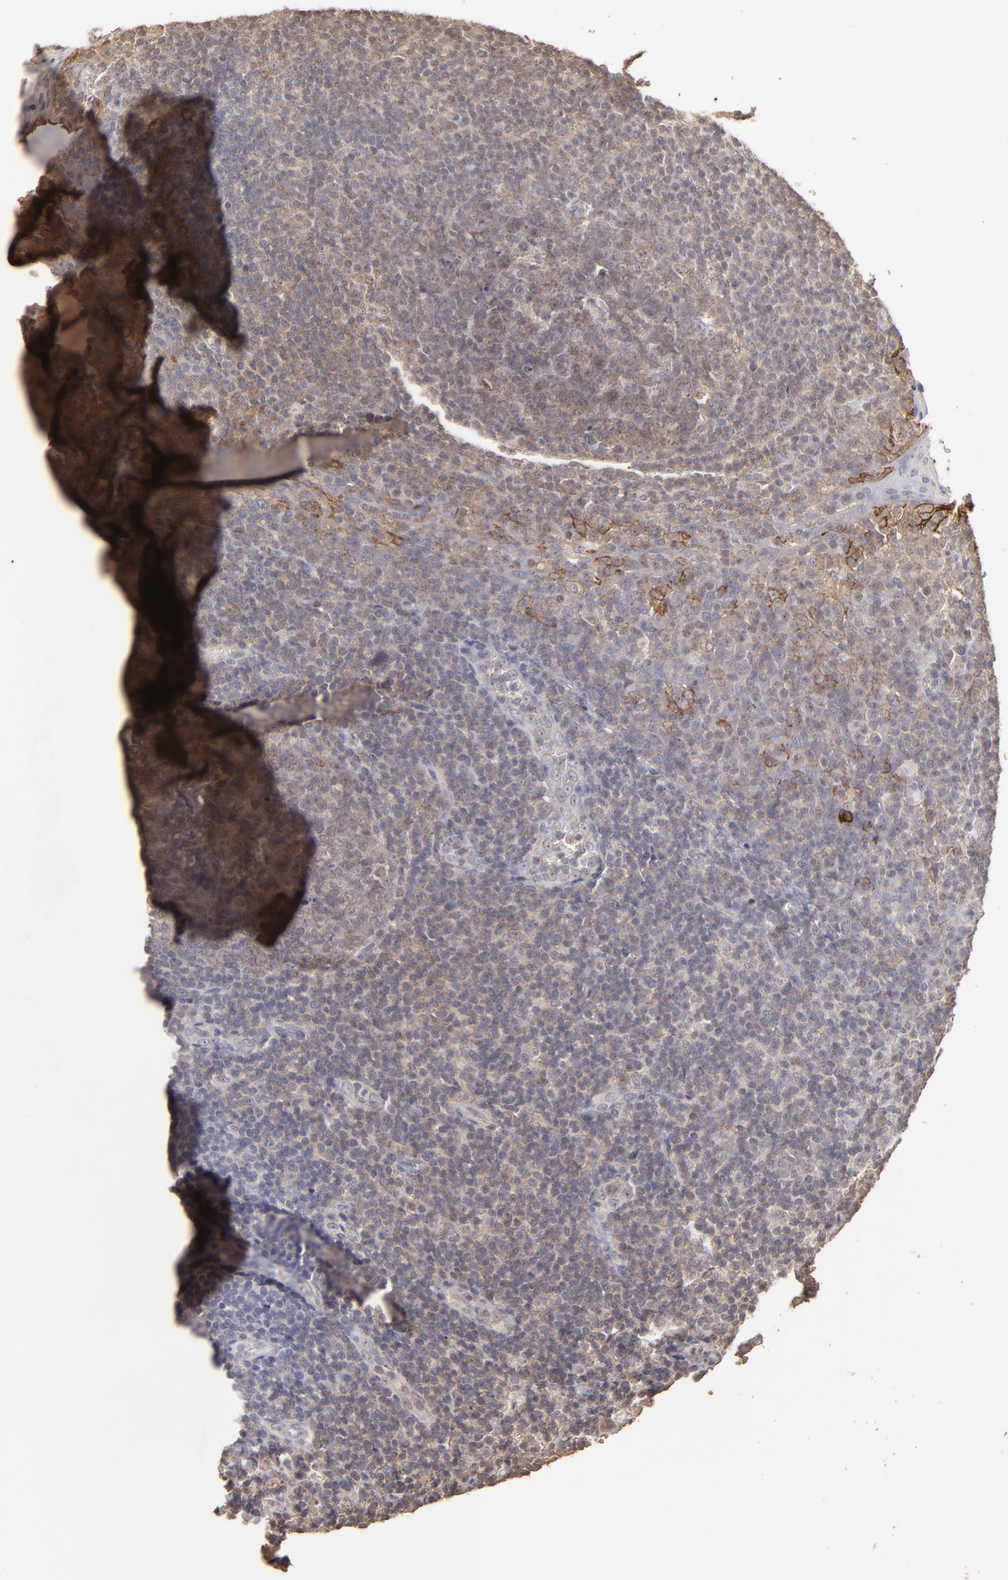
{"staining": {"intensity": "weak", "quantity": "25%-75%", "location": "cytoplasmic/membranous"}, "tissue": "tonsil", "cell_type": "Germinal center cells", "image_type": "normal", "snomed": [{"axis": "morphology", "description": "Normal tissue, NOS"}, {"axis": "topography", "description": "Tonsil"}], "caption": "Immunohistochemistry photomicrograph of benign tonsil: tonsil stained using IHC demonstrates low levels of weak protein expression localized specifically in the cytoplasmic/membranous of germinal center cells, appearing as a cytoplasmic/membranous brown color.", "gene": "FAT1", "patient": {"sex": "male", "age": 31}}